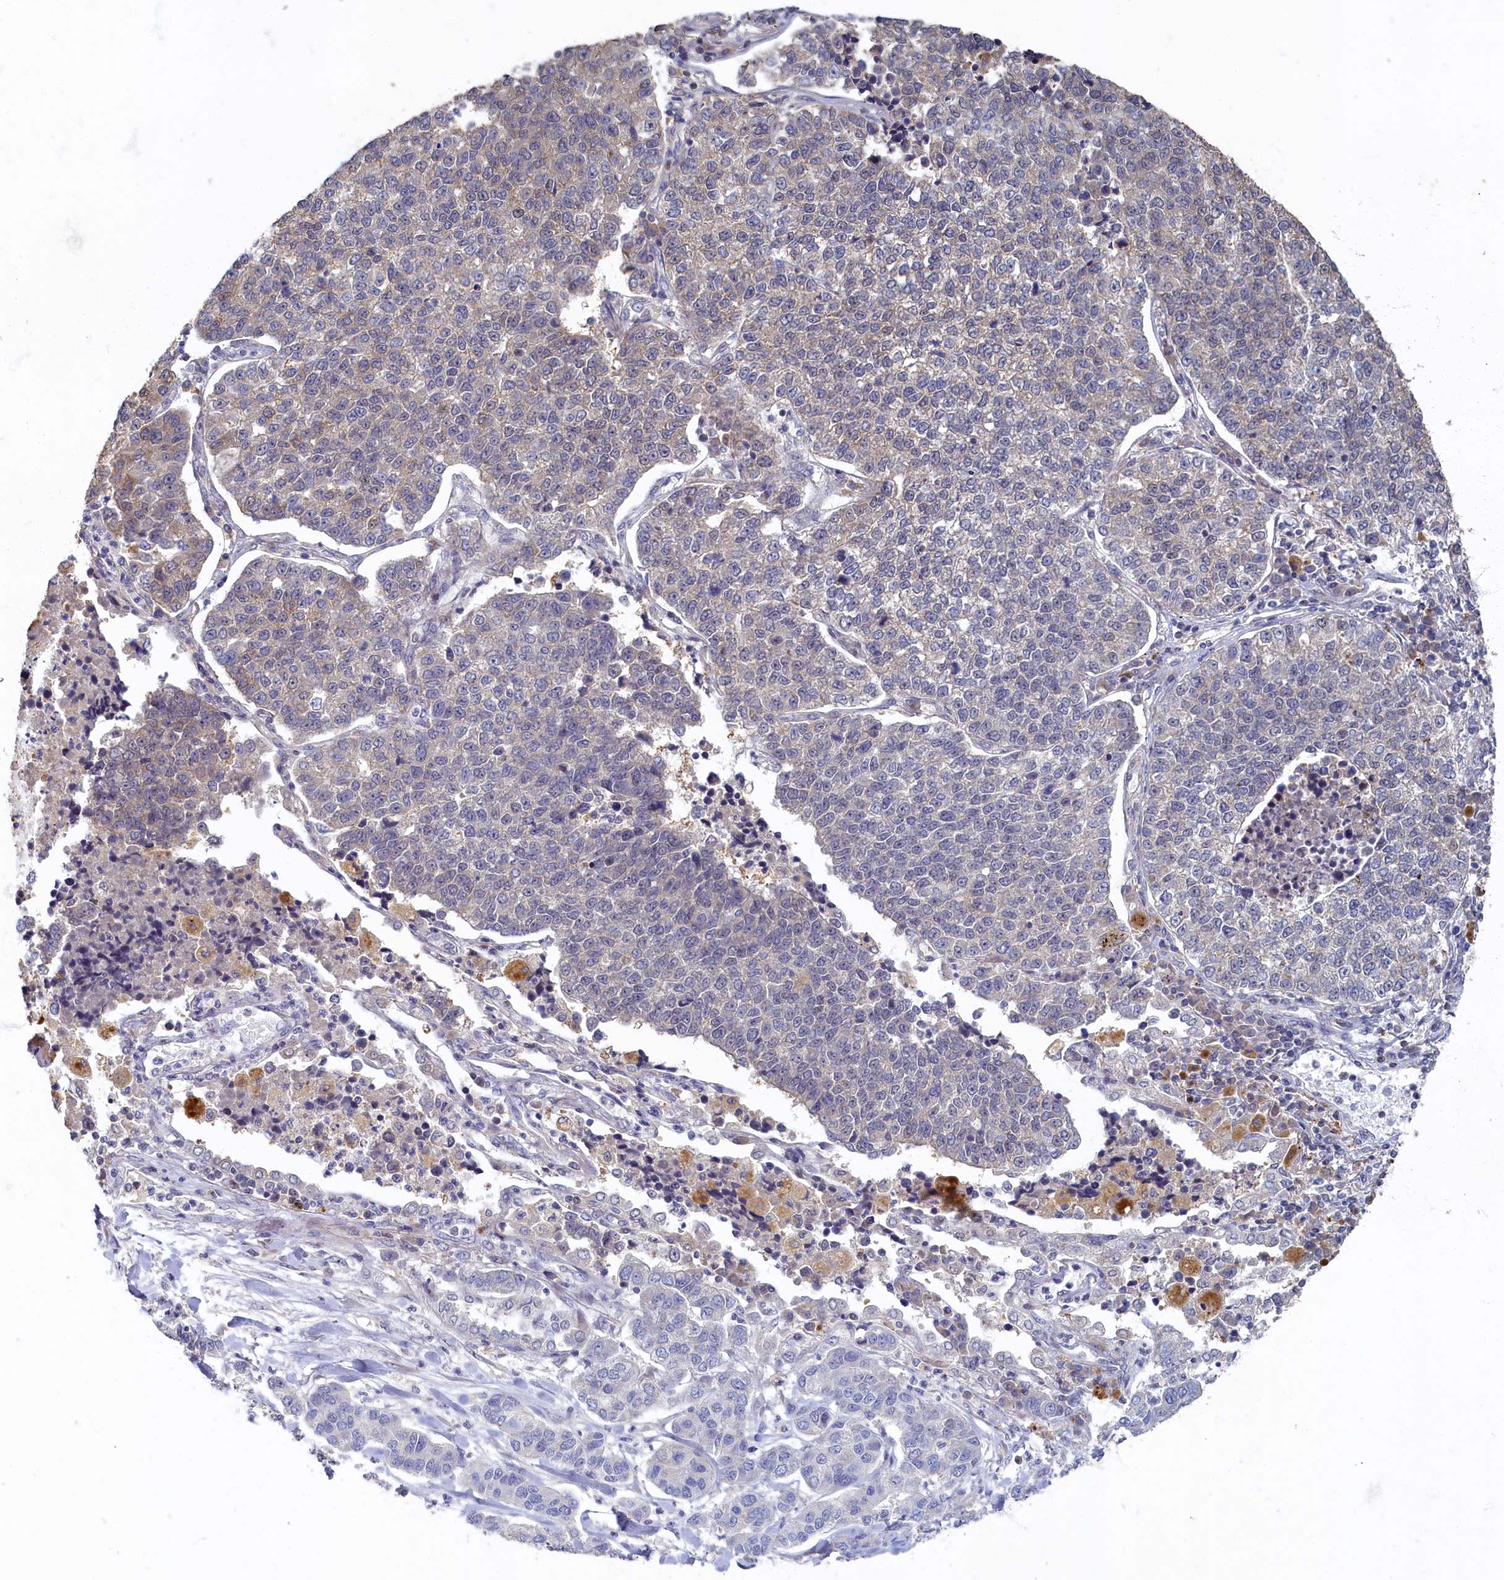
{"staining": {"intensity": "negative", "quantity": "none", "location": "none"}, "tissue": "lung cancer", "cell_type": "Tumor cells", "image_type": "cancer", "snomed": [{"axis": "morphology", "description": "Adenocarcinoma, NOS"}, {"axis": "topography", "description": "Lung"}], "caption": "A high-resolution image shows IHC staining of adenocarcinoma (lung), which exhibits no significant expression in tumor cells.", "gene": "HUNK", "patient": {"sex": "male", "age": 49}}